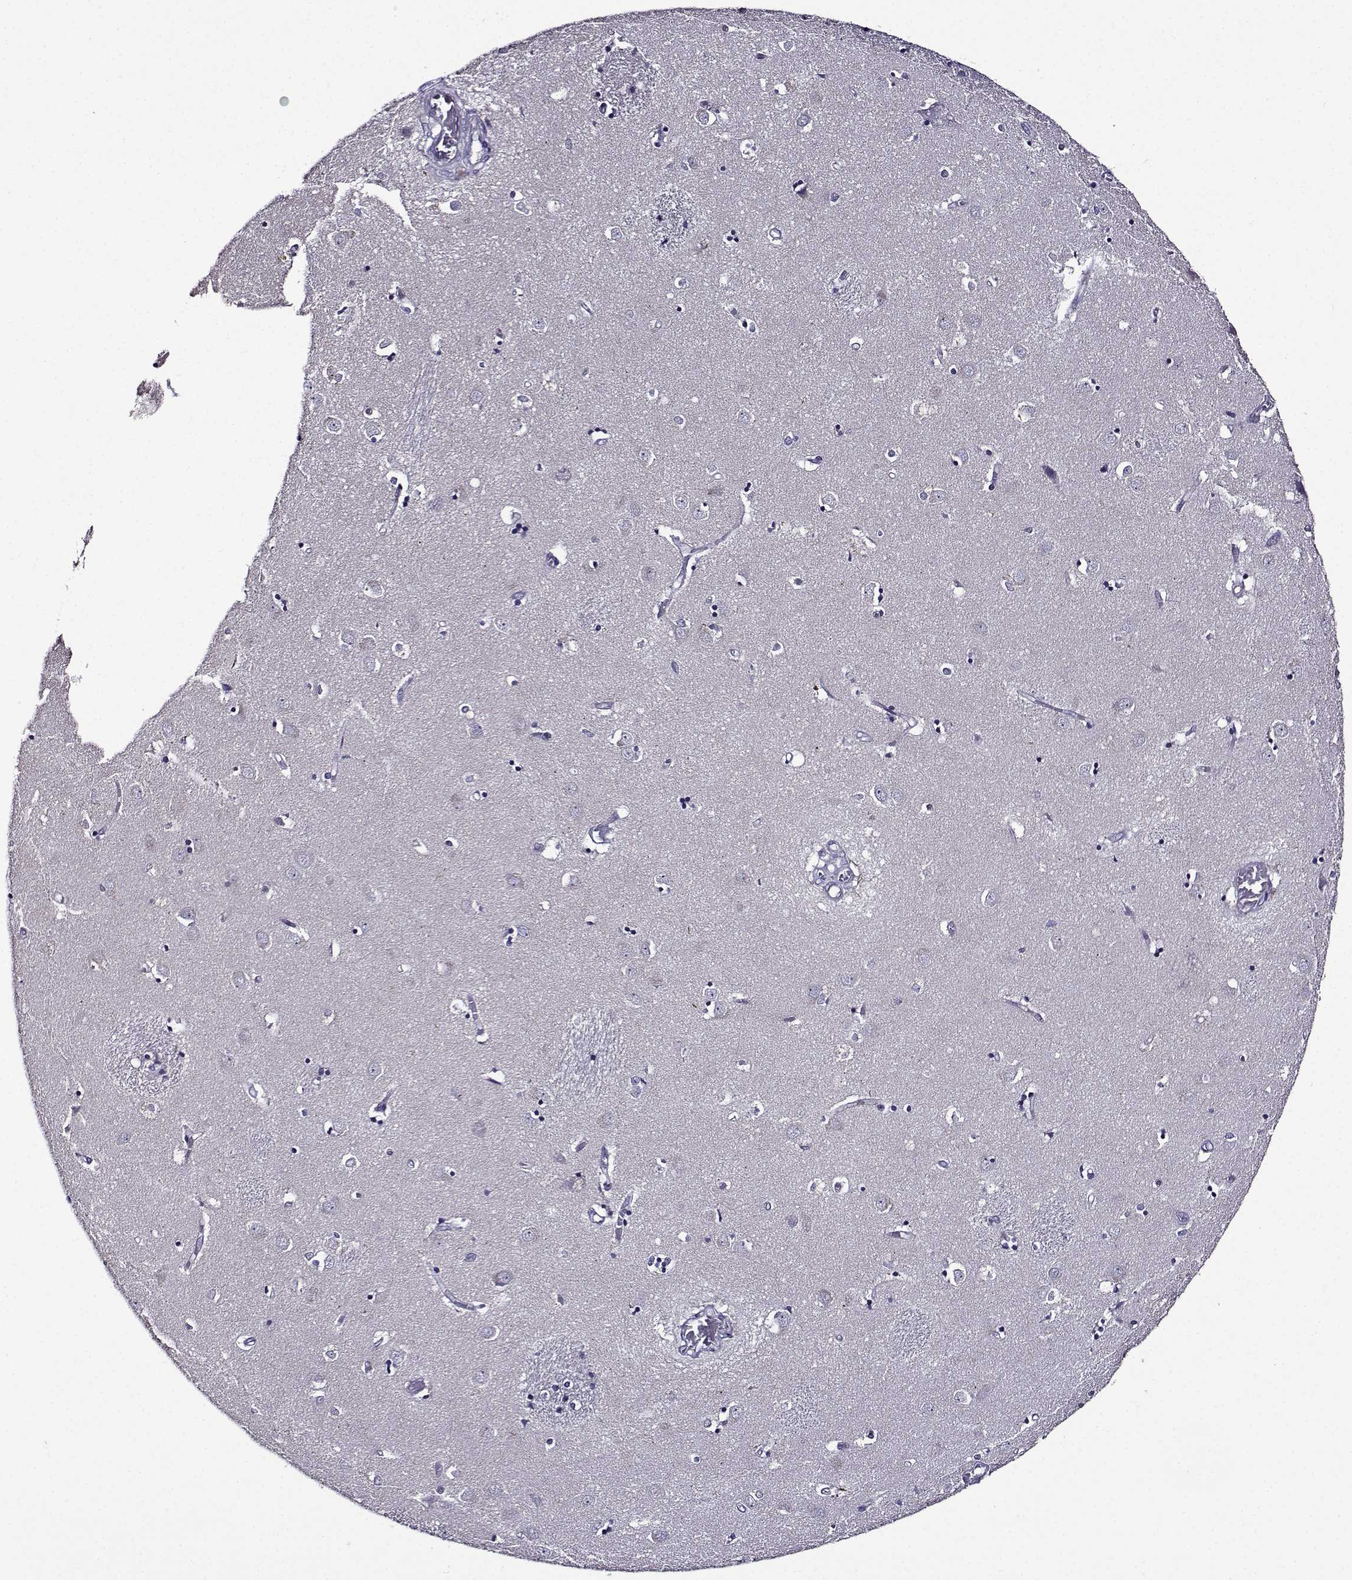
{"staining": {"intensity": "negative", "quantity": "none", "location": "none"}, "tissue": "caudate", "cell_type": "Glial cells", "image_type": "normal", "snomed": [{"axis": "morphology", "description": "Normal tissue, NOS"}, {"axis": "topography", "description": "Lateral ventricle wall"}], "caption": "An image of caudate stained for a protein reveals no brown staining in glial cells.", "gene": "TMEM266", "patient": {"sex": "male", "age": 54}}